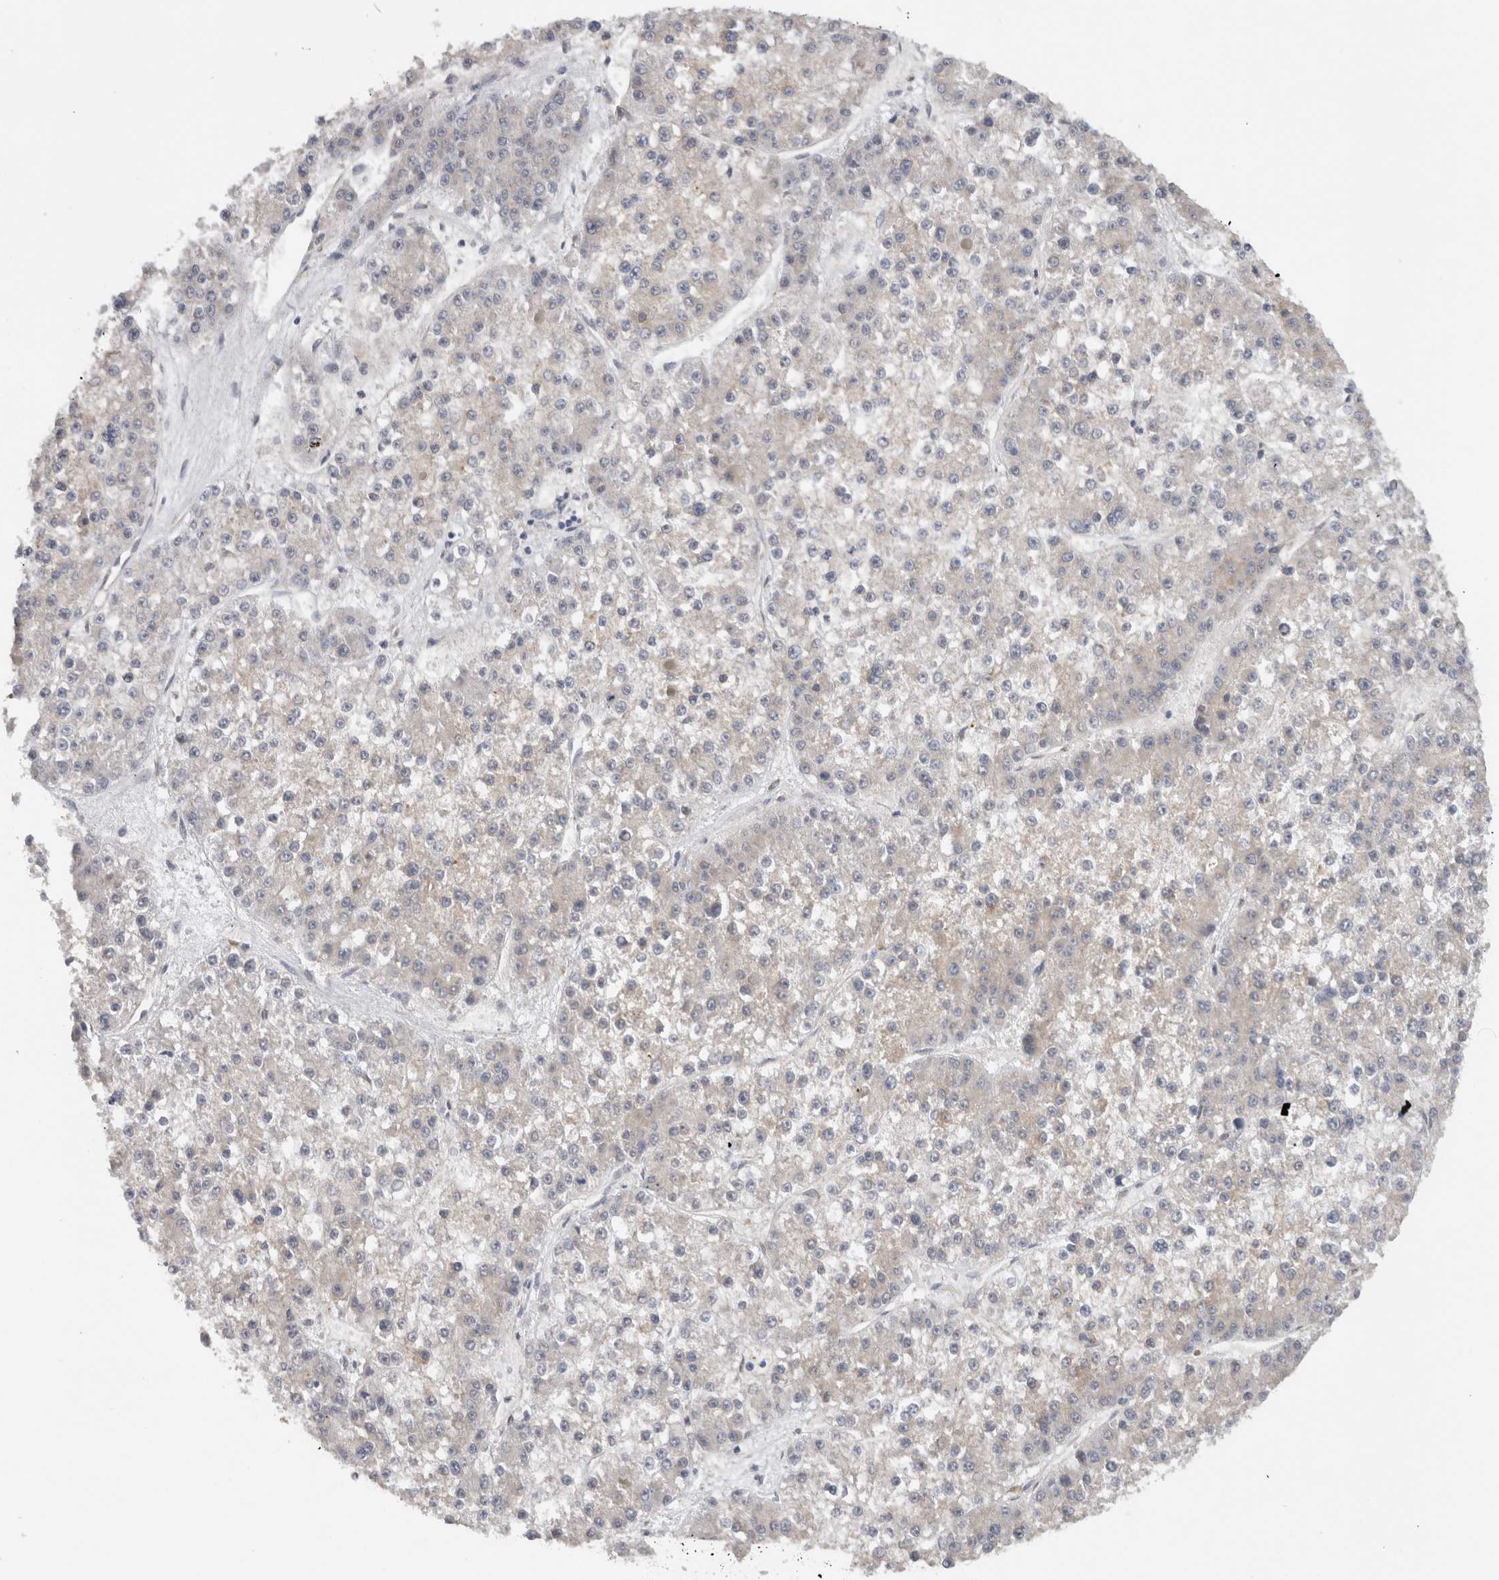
{"staining": {"intensity": "weak", "quantity": "25%-75%", "location": "cytoplasmic/membranous"}, "tissue": "liver cancer", "cell_type": "Tumor cells", "image_type": "cancer", "snomed": [{"axis": "morphology", "description": "Carcinoma, Hepatocellular, NOS"}, {"axis": "topography", "description": "Liver"}], "caption": "Immunohistochemistry image of human liver cancer (hepatocellular carcinoma) stained for a protein (brown), which displays low levels of weak cytoplasmic/membranous staining in approximately 25%-75% of tumor cells.", "gene": "PRXL2A", "patient": {"sex": "female", "age": 73}}